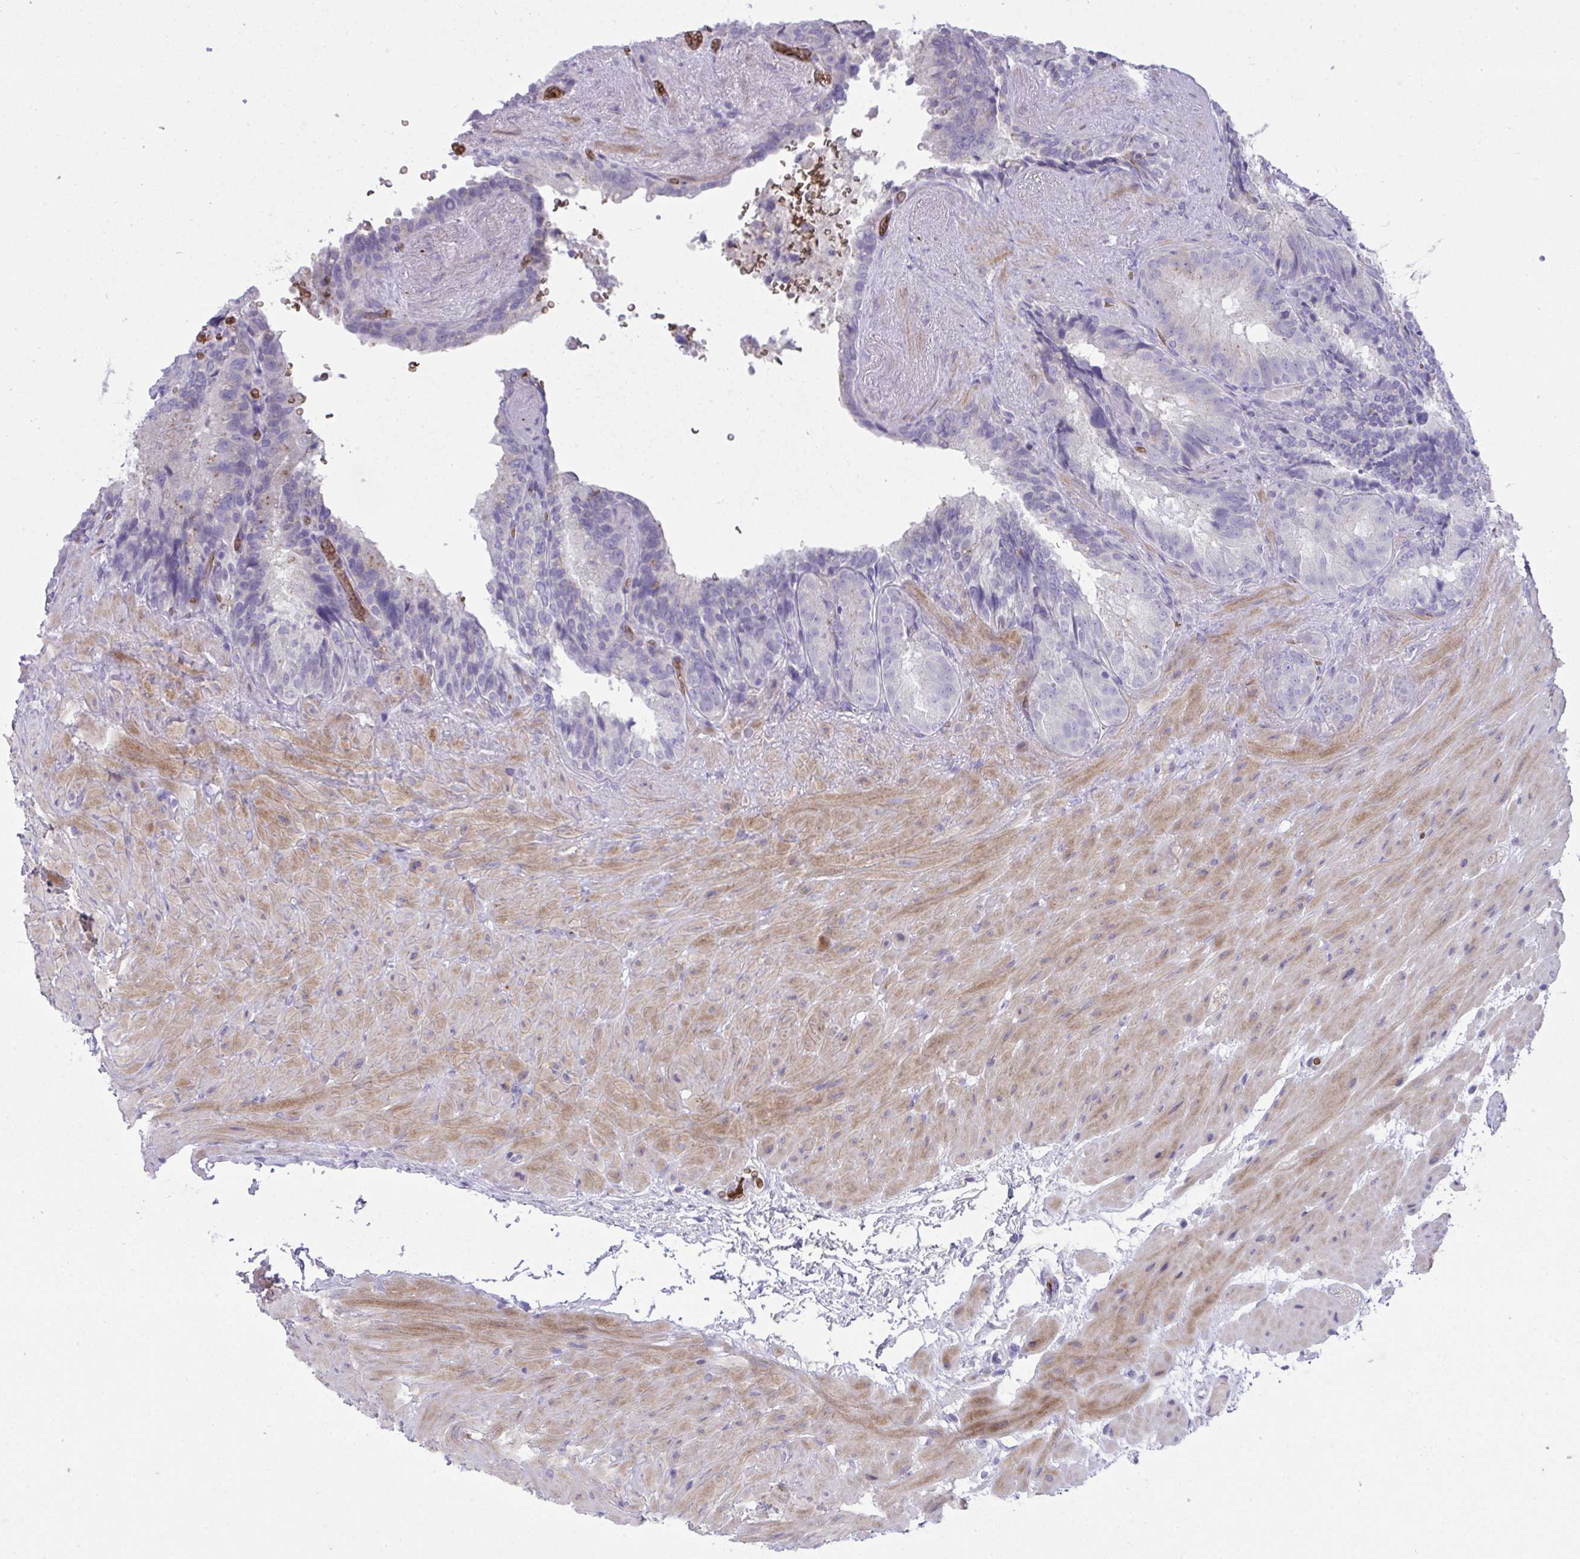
{"staining": {"intensity": "negative", "quantity": "none", "location": "none"}, "tissue": "seminal vesicle", "cell_type": "Glandular cells", "image_type": "normal", "snomed": [{"axis": "morphology", "description": "Normal tissue, NOS"}, {"axis": "topography", "description": "Seminal veicle"}], "caption": "This is an immunohistochemistry image of unremarkable human seminal vesicle. There is no positivity in glandular cells.", "gene": "SPTB", "patient": {"sex": "male", "age": 60}}